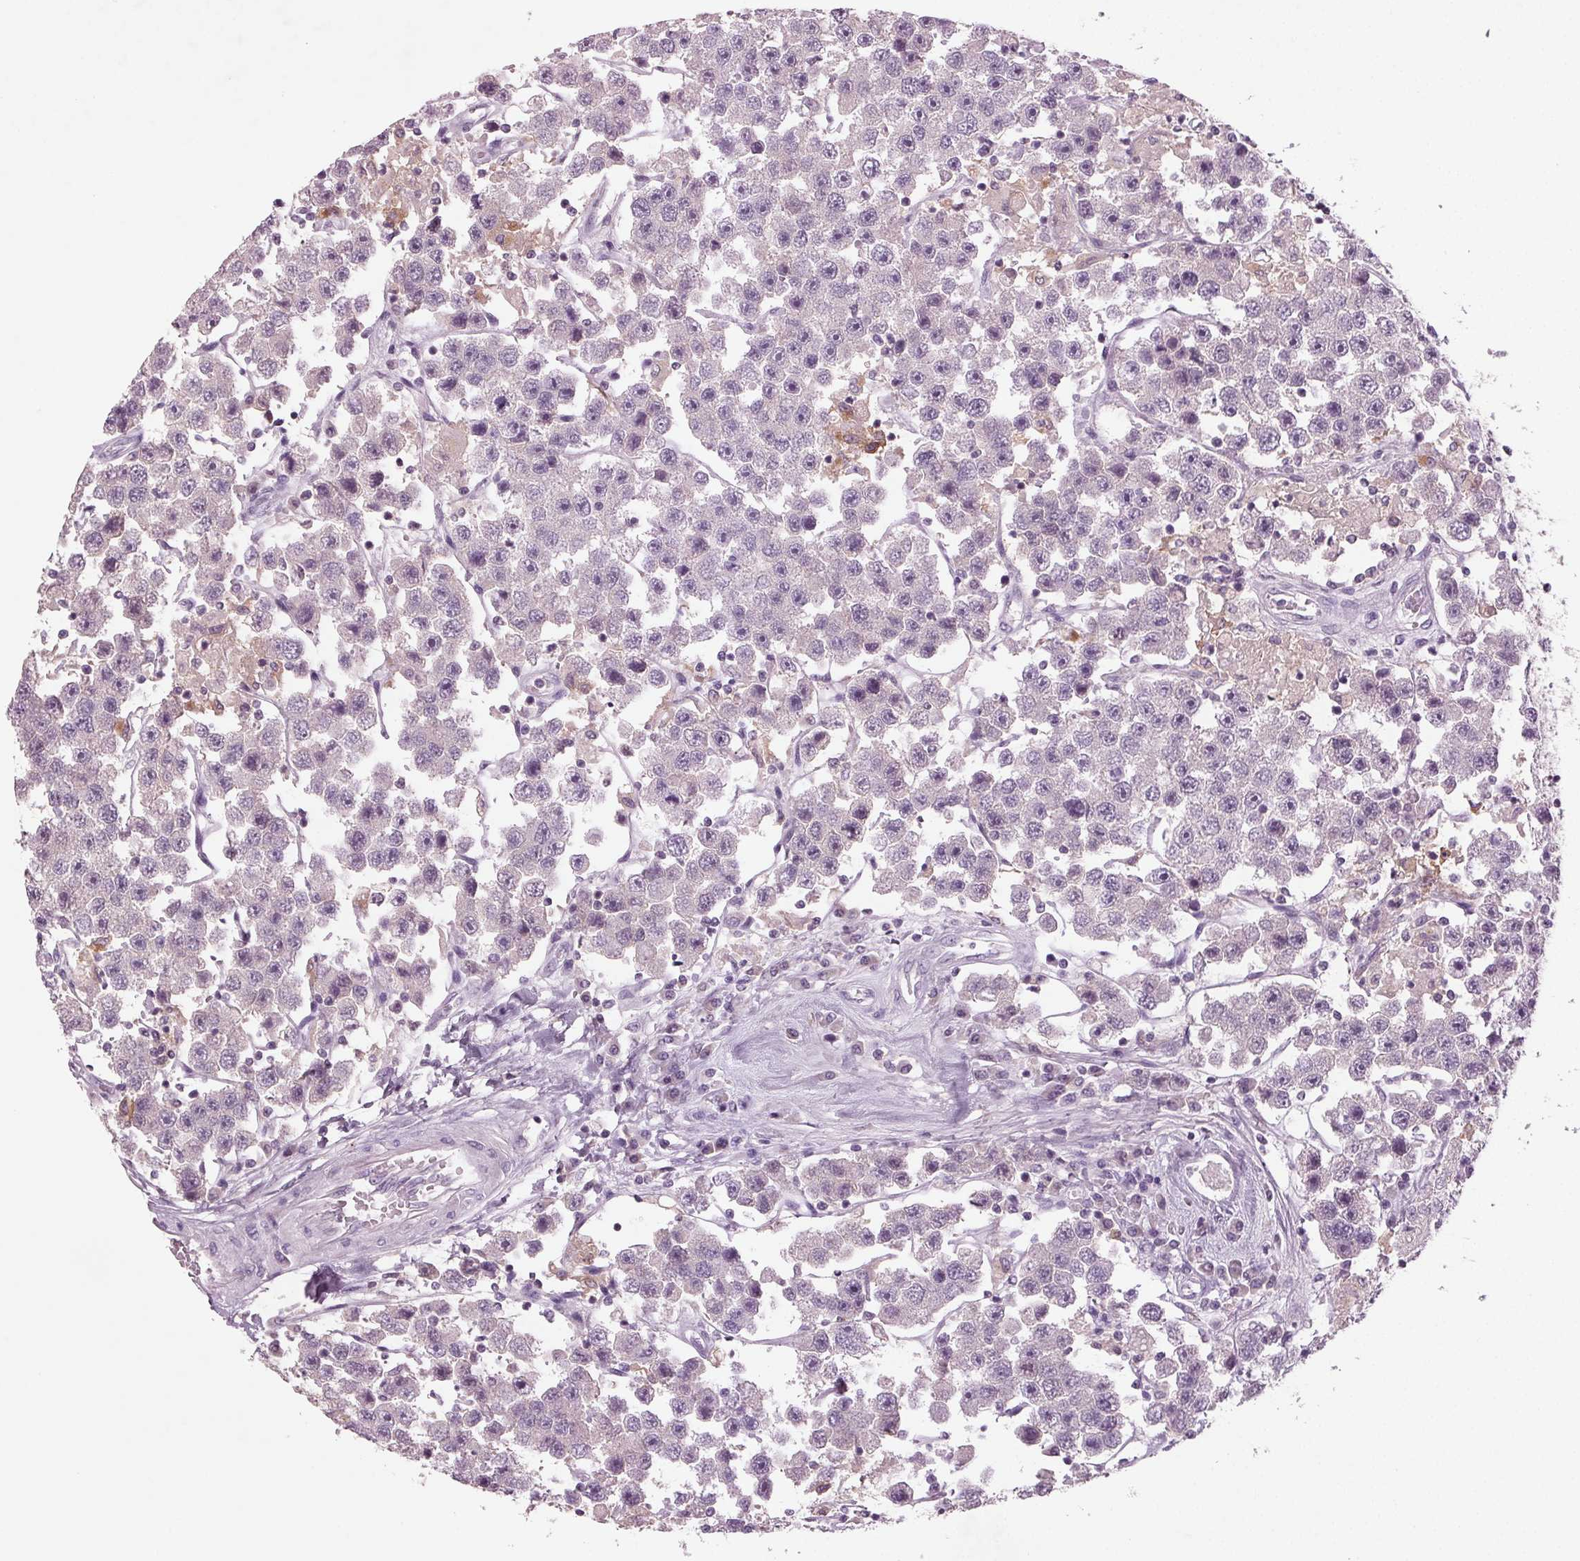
{"staining": {"intensity": "negative", "quantity": "none", "location": "none"}, "tissue": "testis cancer", "cell_type": "Tumor cells", "image_type": "cancer", "snomed": [{"axis": "morphology", "description": "Seminoma, NOS"}, {"axis": "topography", "description": "Testis"}], "caption": "Immunohistochemistry (IHC) of human testis cancer reveals no positivity in tumor cells.", "gene": "BHLHE22", "patient": {"sex": "male", "age": 45}}